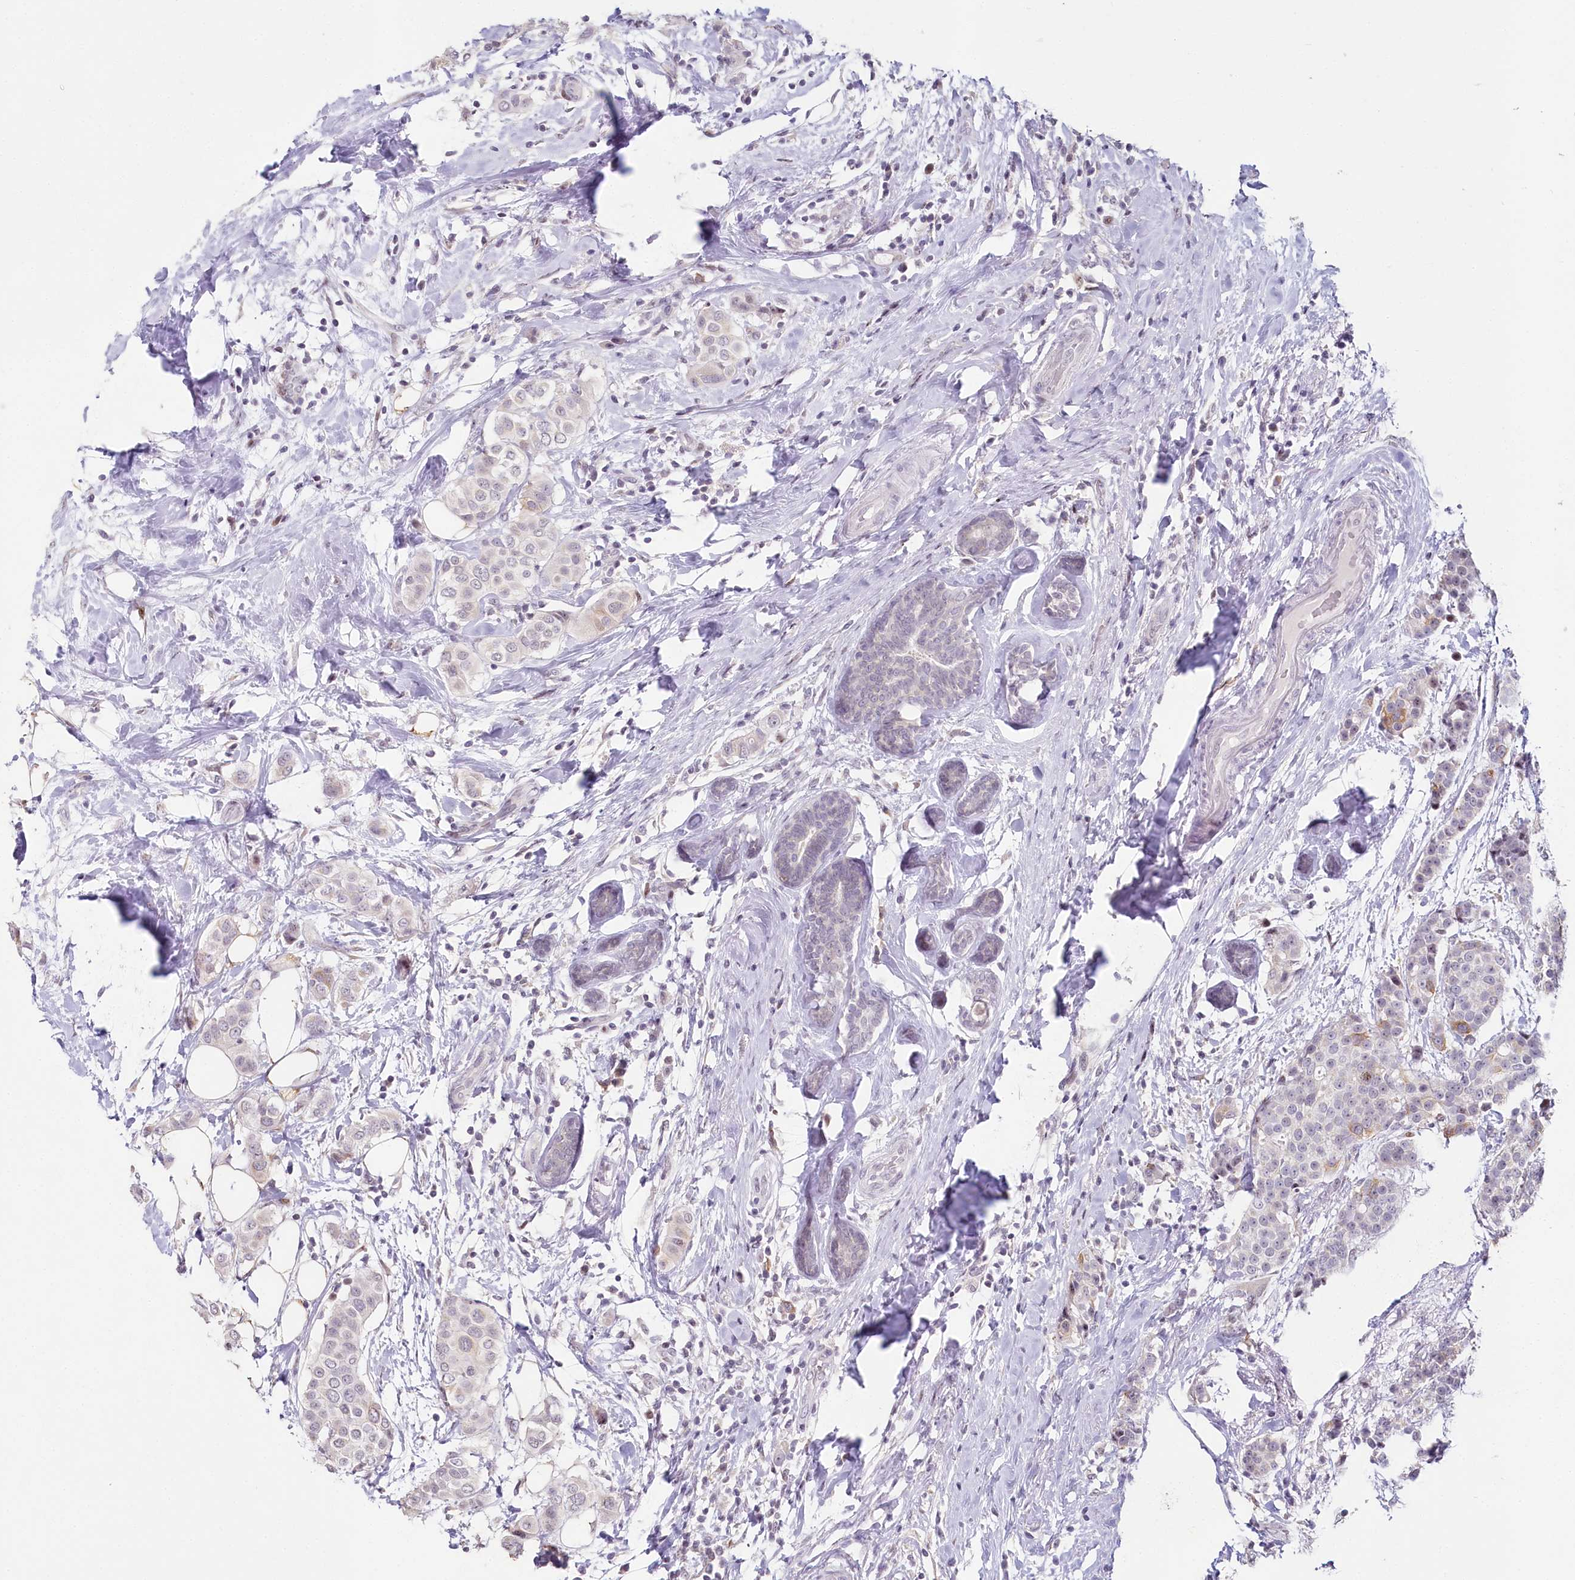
{"staining": {"intensity": "negative", "quantity": "none", "location": "none"}, "tissue": "breast cancer", "cell_type": "Tumor cells", "image_type": "cancer", "snomed": [{"axis": "morphology", "description": "Lobular carcinoma"}, {"axis": "topography", "description": "Breast"}], "caption": "Tumor cells show no significant protein staining in breast cancer (lobular carcinoma).", "gene": "HPD", "patient": {"sex": "female", "age": 51}}